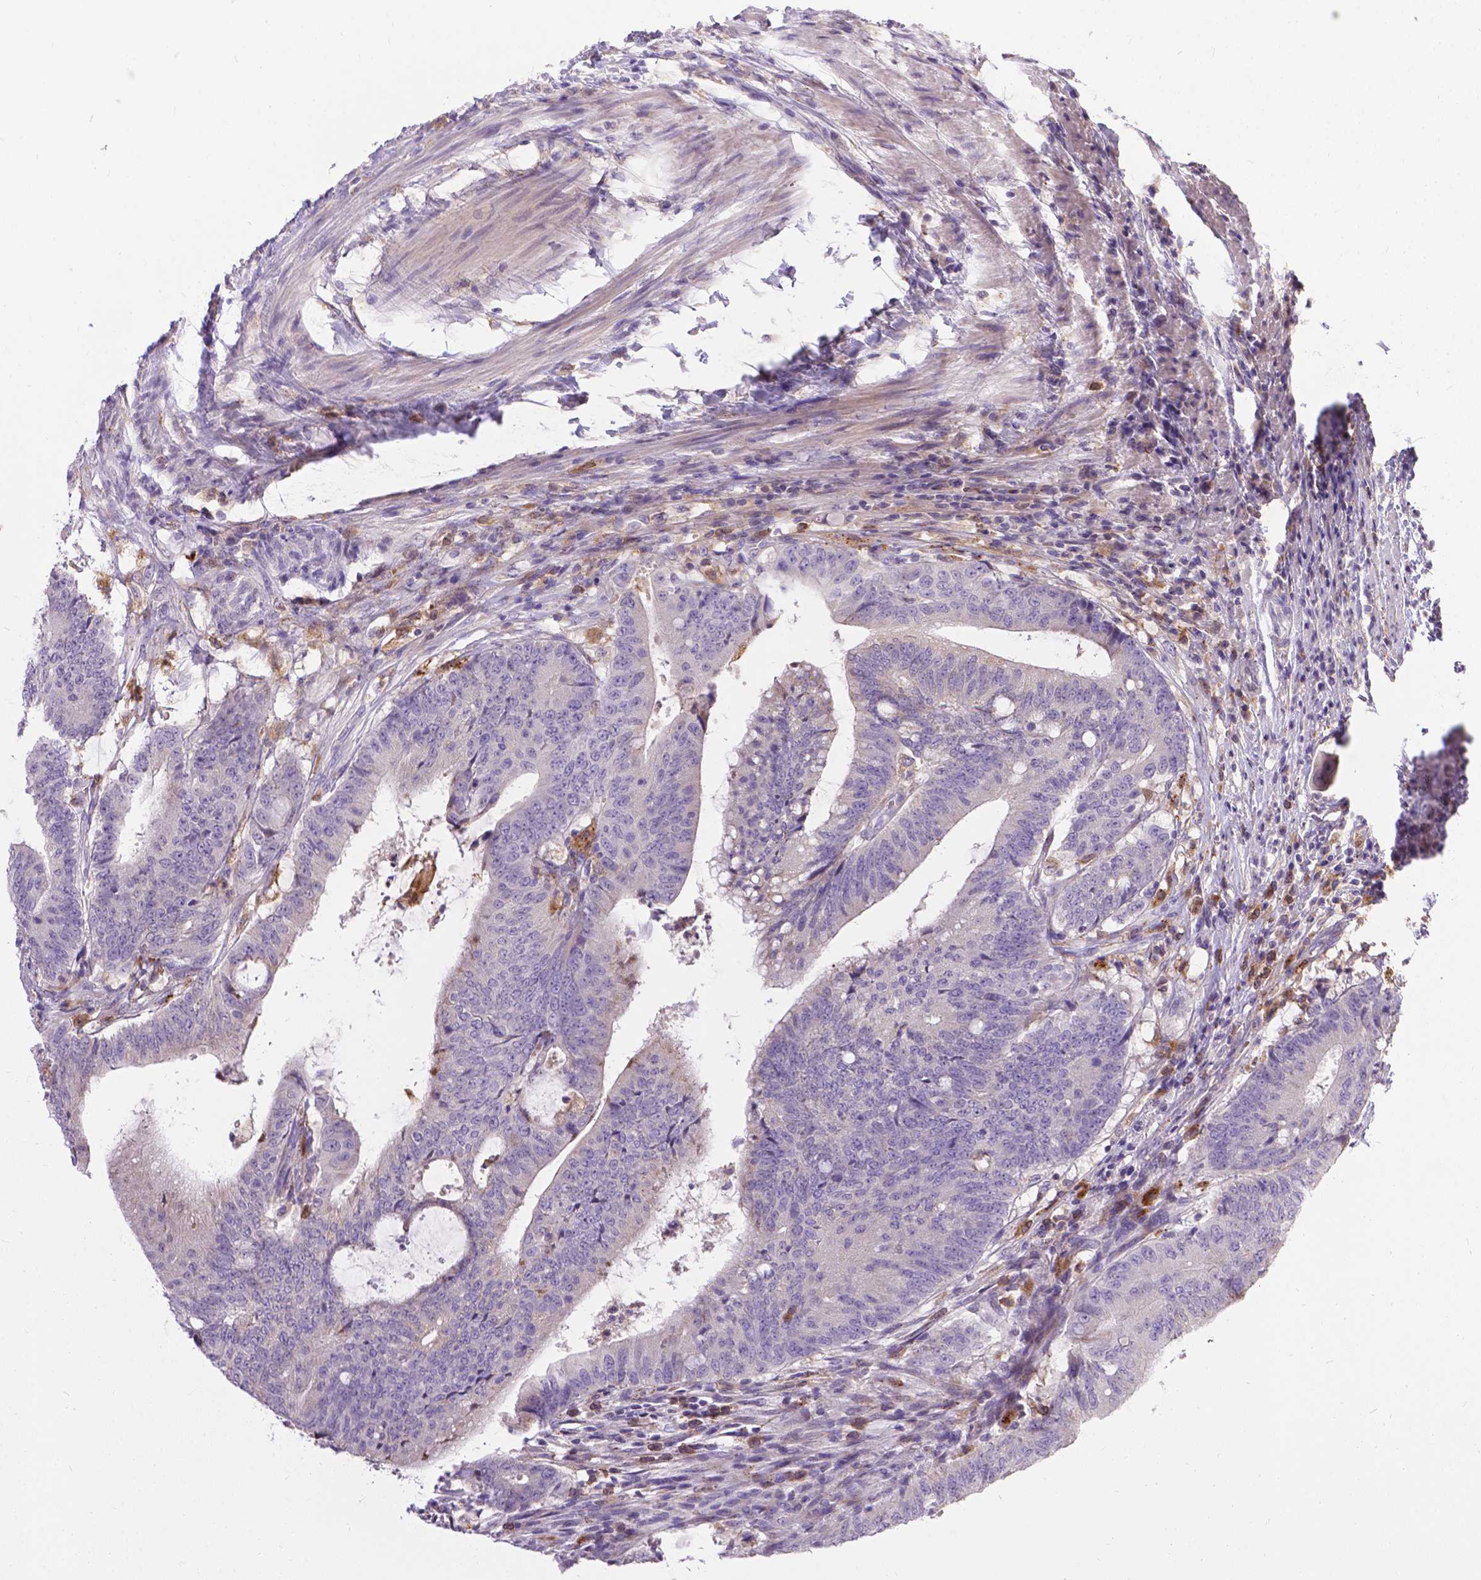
{"staining": {"intensity": "negative", "quantity": "none", "location": "none"}, "tissue": "colorectal cancer", "cell_type": "Tumor cells", "image_type": "cancer", "snomed": [{"axis": "morphology", "description": "Adenocarcinoma, NOS"}, {"axis": "topography", "description": "Colon"}], "caption": "An IHC image of adenocarcinoma (colorectal) is shown. There is no staining in tumor cells of adenocarcinoma (colorectal).", "gene": "TM4SF18", "patient": {"sex": "female", "age": 43}}